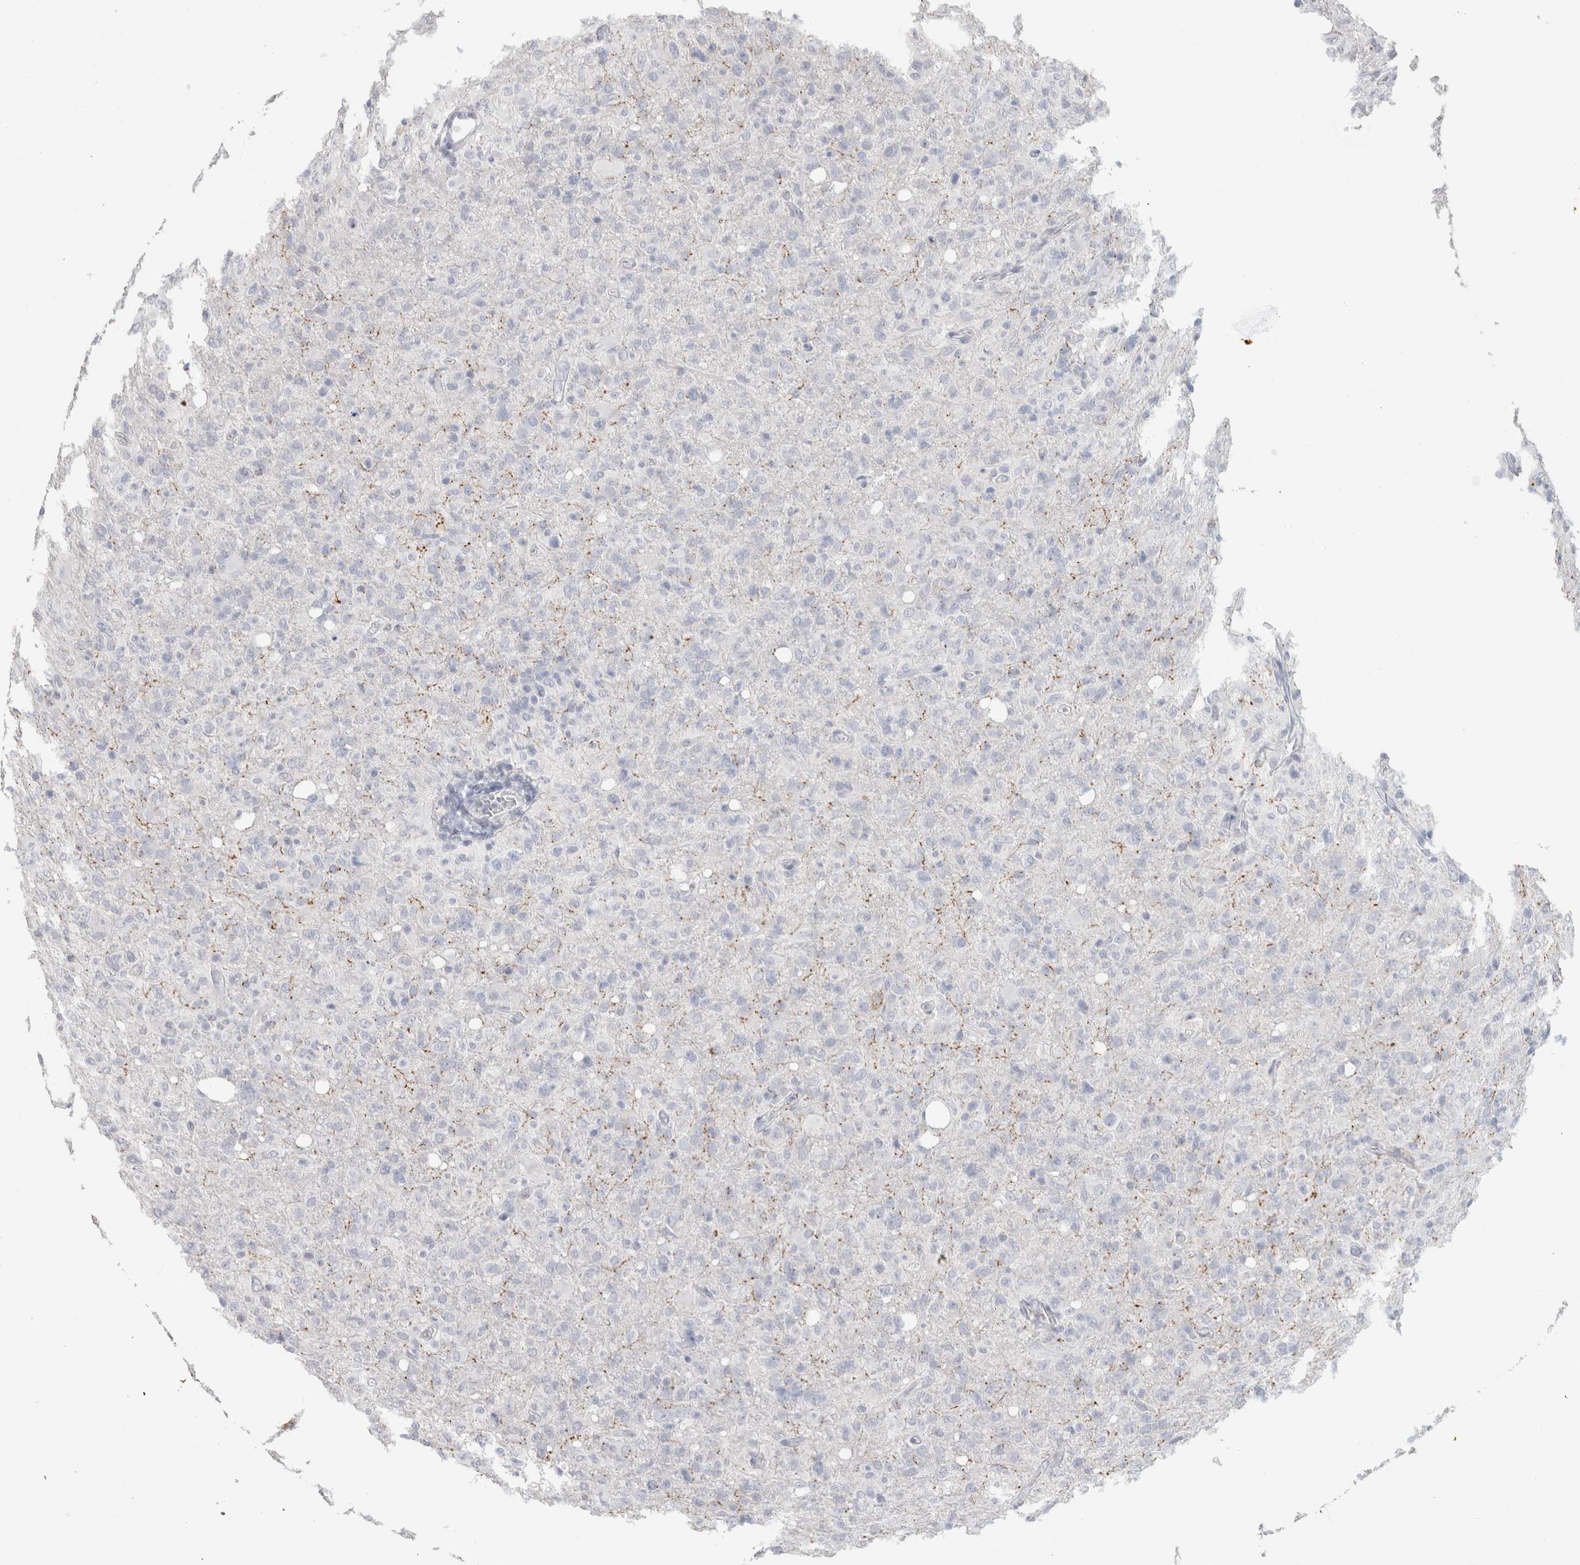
{"staining": {"intensity": "negative", "quantity": "none", "location": "none"}, "tissue": "glioma", "cell_type": "Tumor cells", "image_type": "cancer", "snomed": [{"axis": "morphology", "description": "Glioma, malignant, High grade"}, {"axis": "topography", "description": "Brain"}], "caption": "The micrograph demonstrates no significant expression in tumor cells of glioma.", "gene": "SLC6A1", "patient": {"sex": "female", "age": 57}}